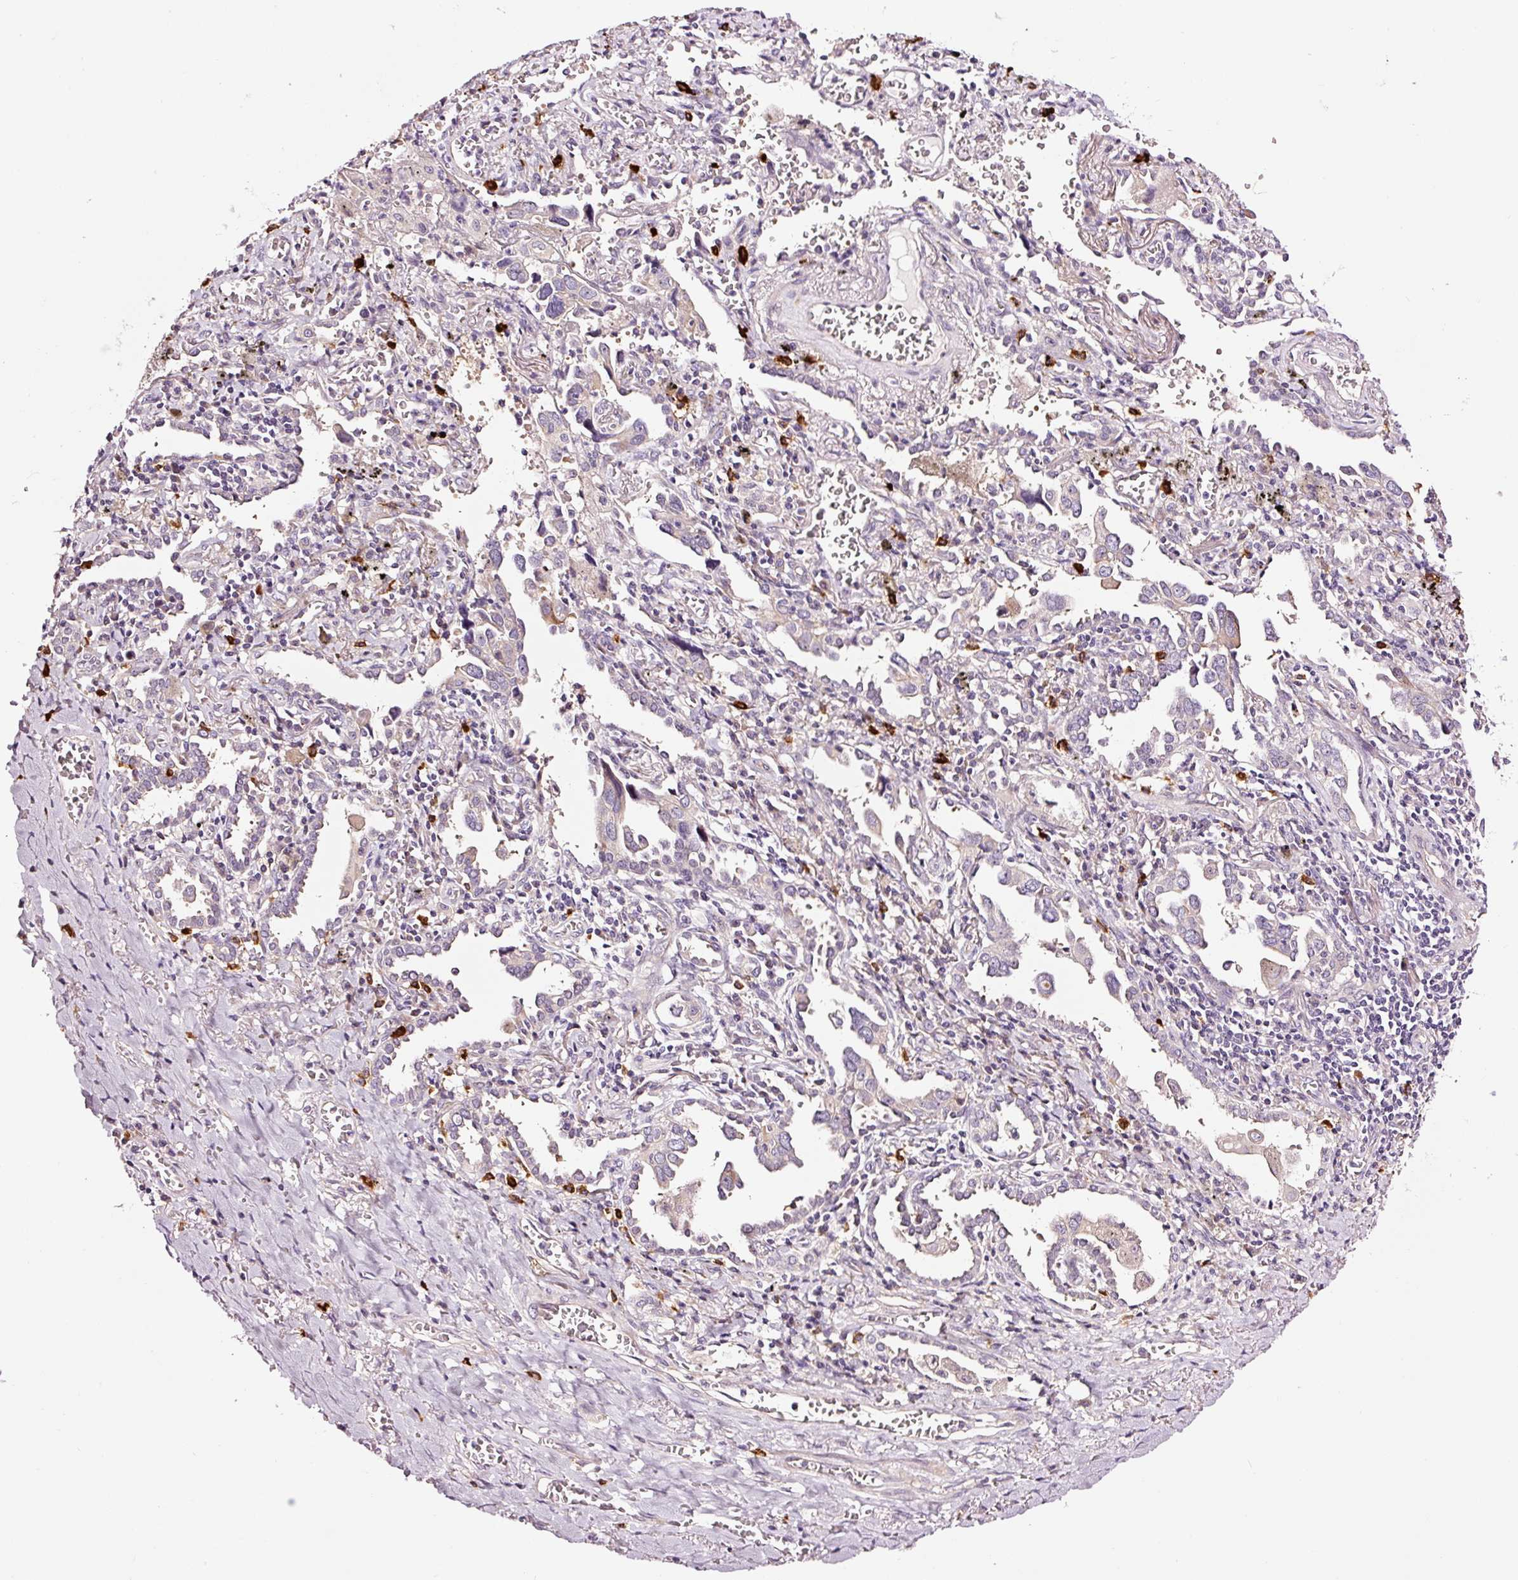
{"staining": {"intensity": "negative", "quantity": "none", "location": "none"}, "tissue": "lung cancer", "cell_type": "Tumor cells", "image_type": "cancer", "snomed": [{"axis": "morphology", "description": "Adenocarcinoma, NOS"}, {"axis": "topography", "description": "Lung"}], "caption": "The image exhibits no significant positivity in tumor cells of lung adenocarcinoma.", "gene": "UTP14A", "patient": {"sex": "male", "age": 76}}